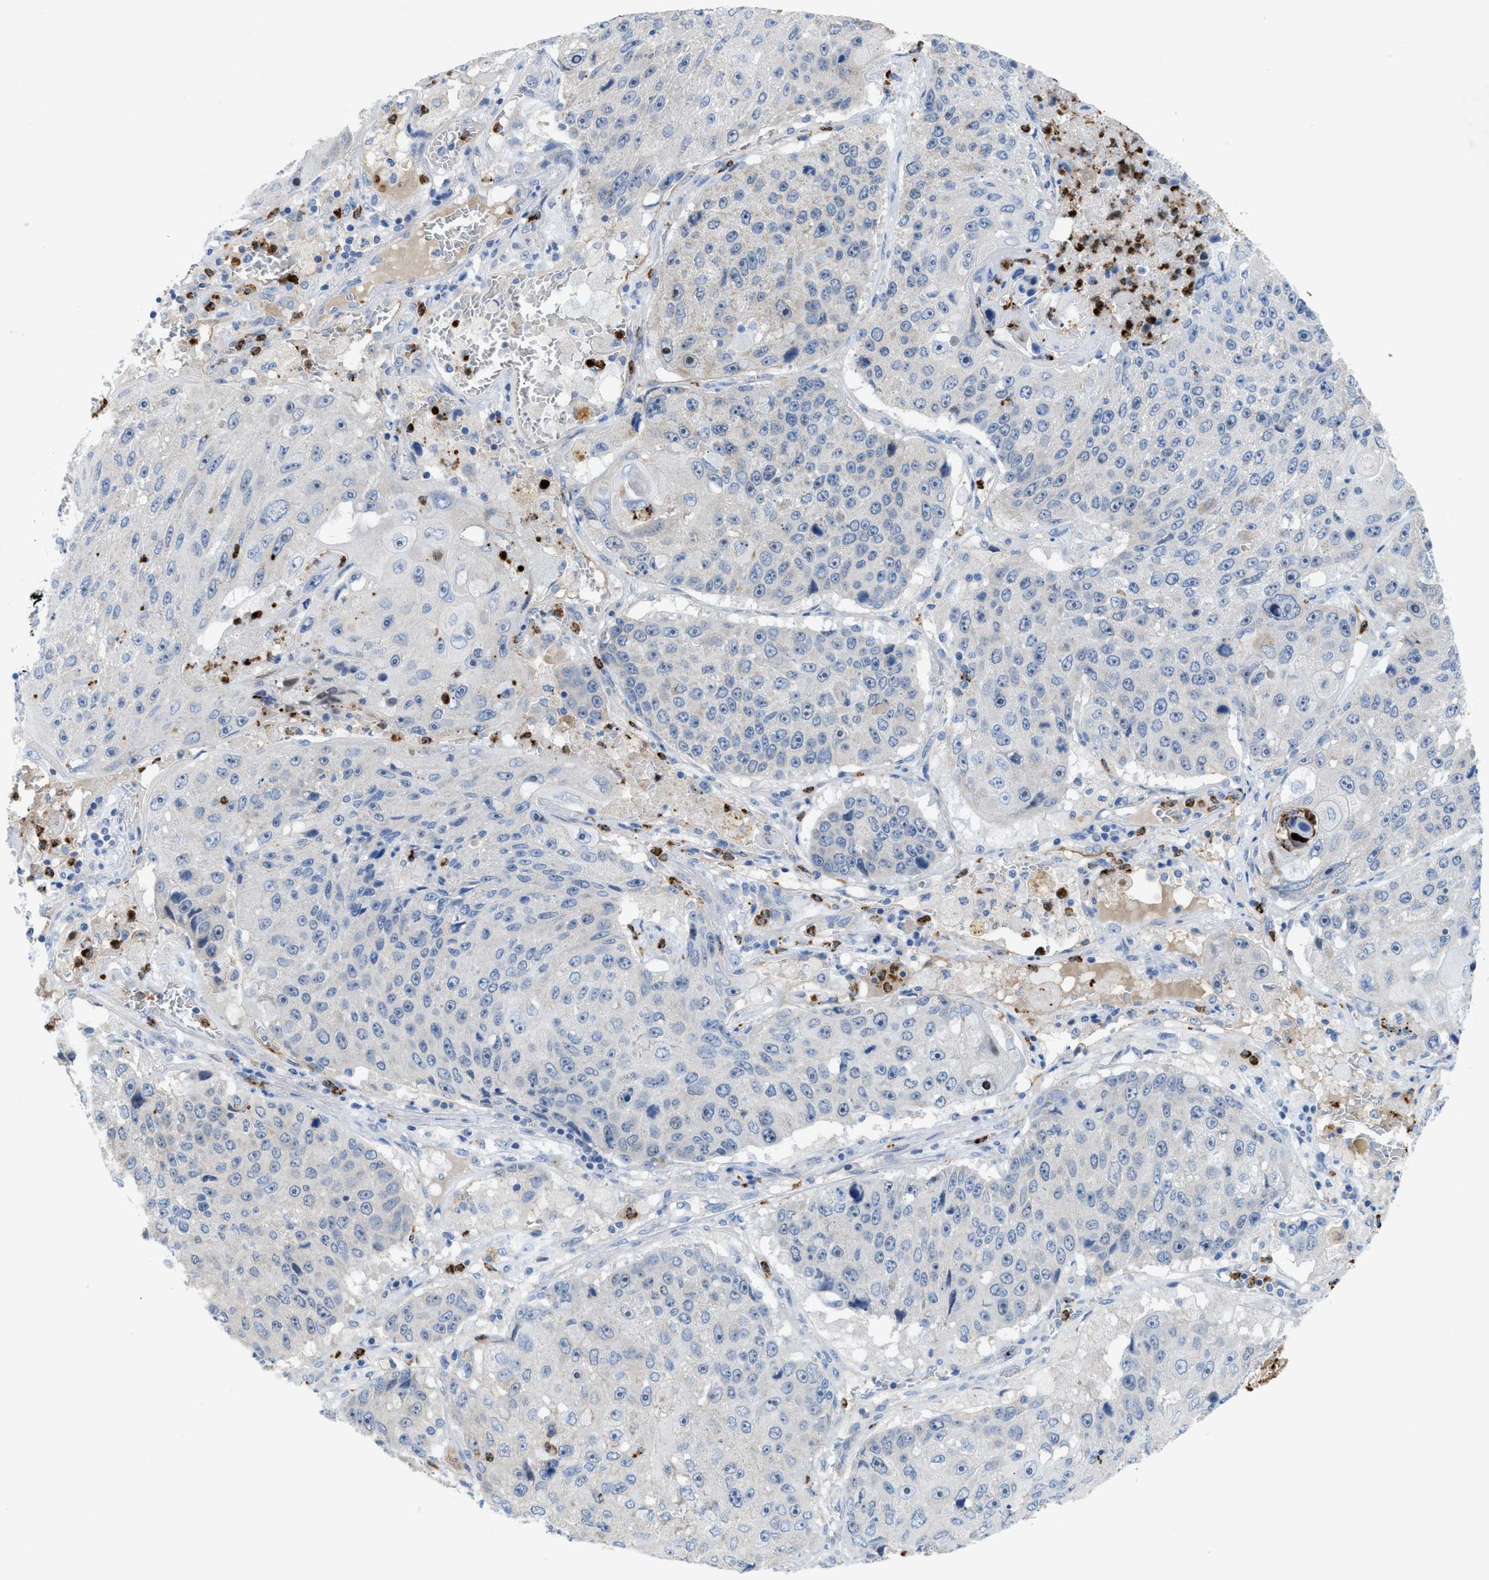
{"staining": {"intensity": "negative", "quantity": "none", "location": "none"}, "tissue": "lung cancer", "cell_type": "Tumor cells", "image_type": "cancer", "snomed": [{"axis": "morphology", "description": "Squamous cell carcinoma, NOS"}, {"axis": "topography", "description": "Lung"}], "caption": "The histopathology image reveals no staining of tumor cells in lung squamous cell carcinoma. The staining was performed using DAB (3,3'-diaminobenzidine) to visualize the protein expression in brown, while the nuclei were stained in blue with hematoxylin (Magnification: 20x).", "gene": "CMTM1", "patient": {"sex": "male", "age": 61}}